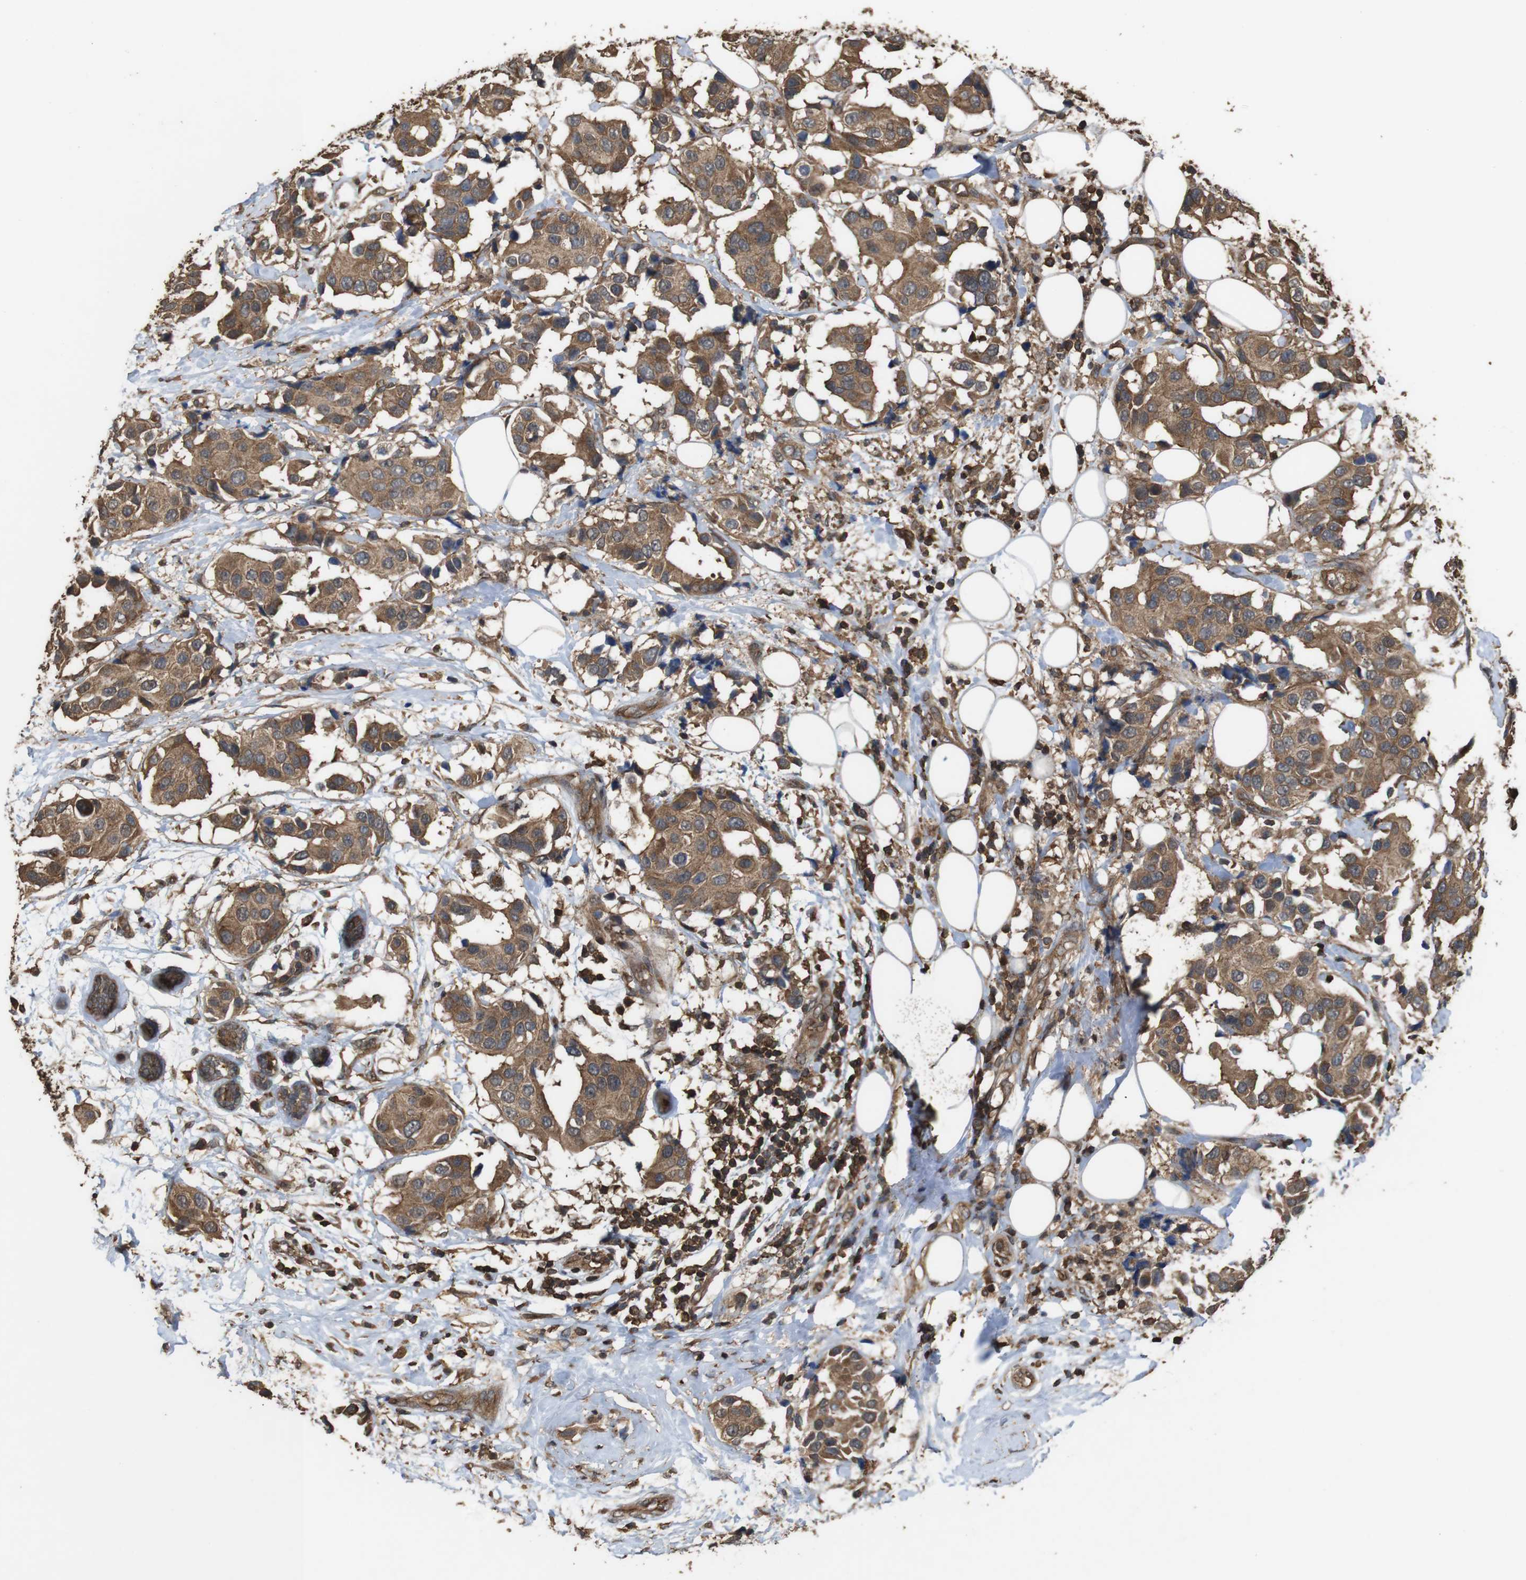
{"staining": {"intensity": "strong", "quantity": ">75%", "location": "cytoplasmic/membranous"}, "tissue": "breast cancer", "cell_type": "Tumor cells", "image_type": "cancer", "snomed": [{"axis": "morphology", "description": "Normal tissue, NOS"}, {"axis": "morphology", "description": "Duct carcinoma"}, {"axis": "topography", "description": "Breast"}], "caption": "Breast cancer (intraductal carcinoma) tissue shows strong cytoplasmic/membranous positivity in about >75% of tumor cells, visualized by immunohistochemistry.", "gene": "BAG4", "patient": {"sex": "female", "age": 39}}